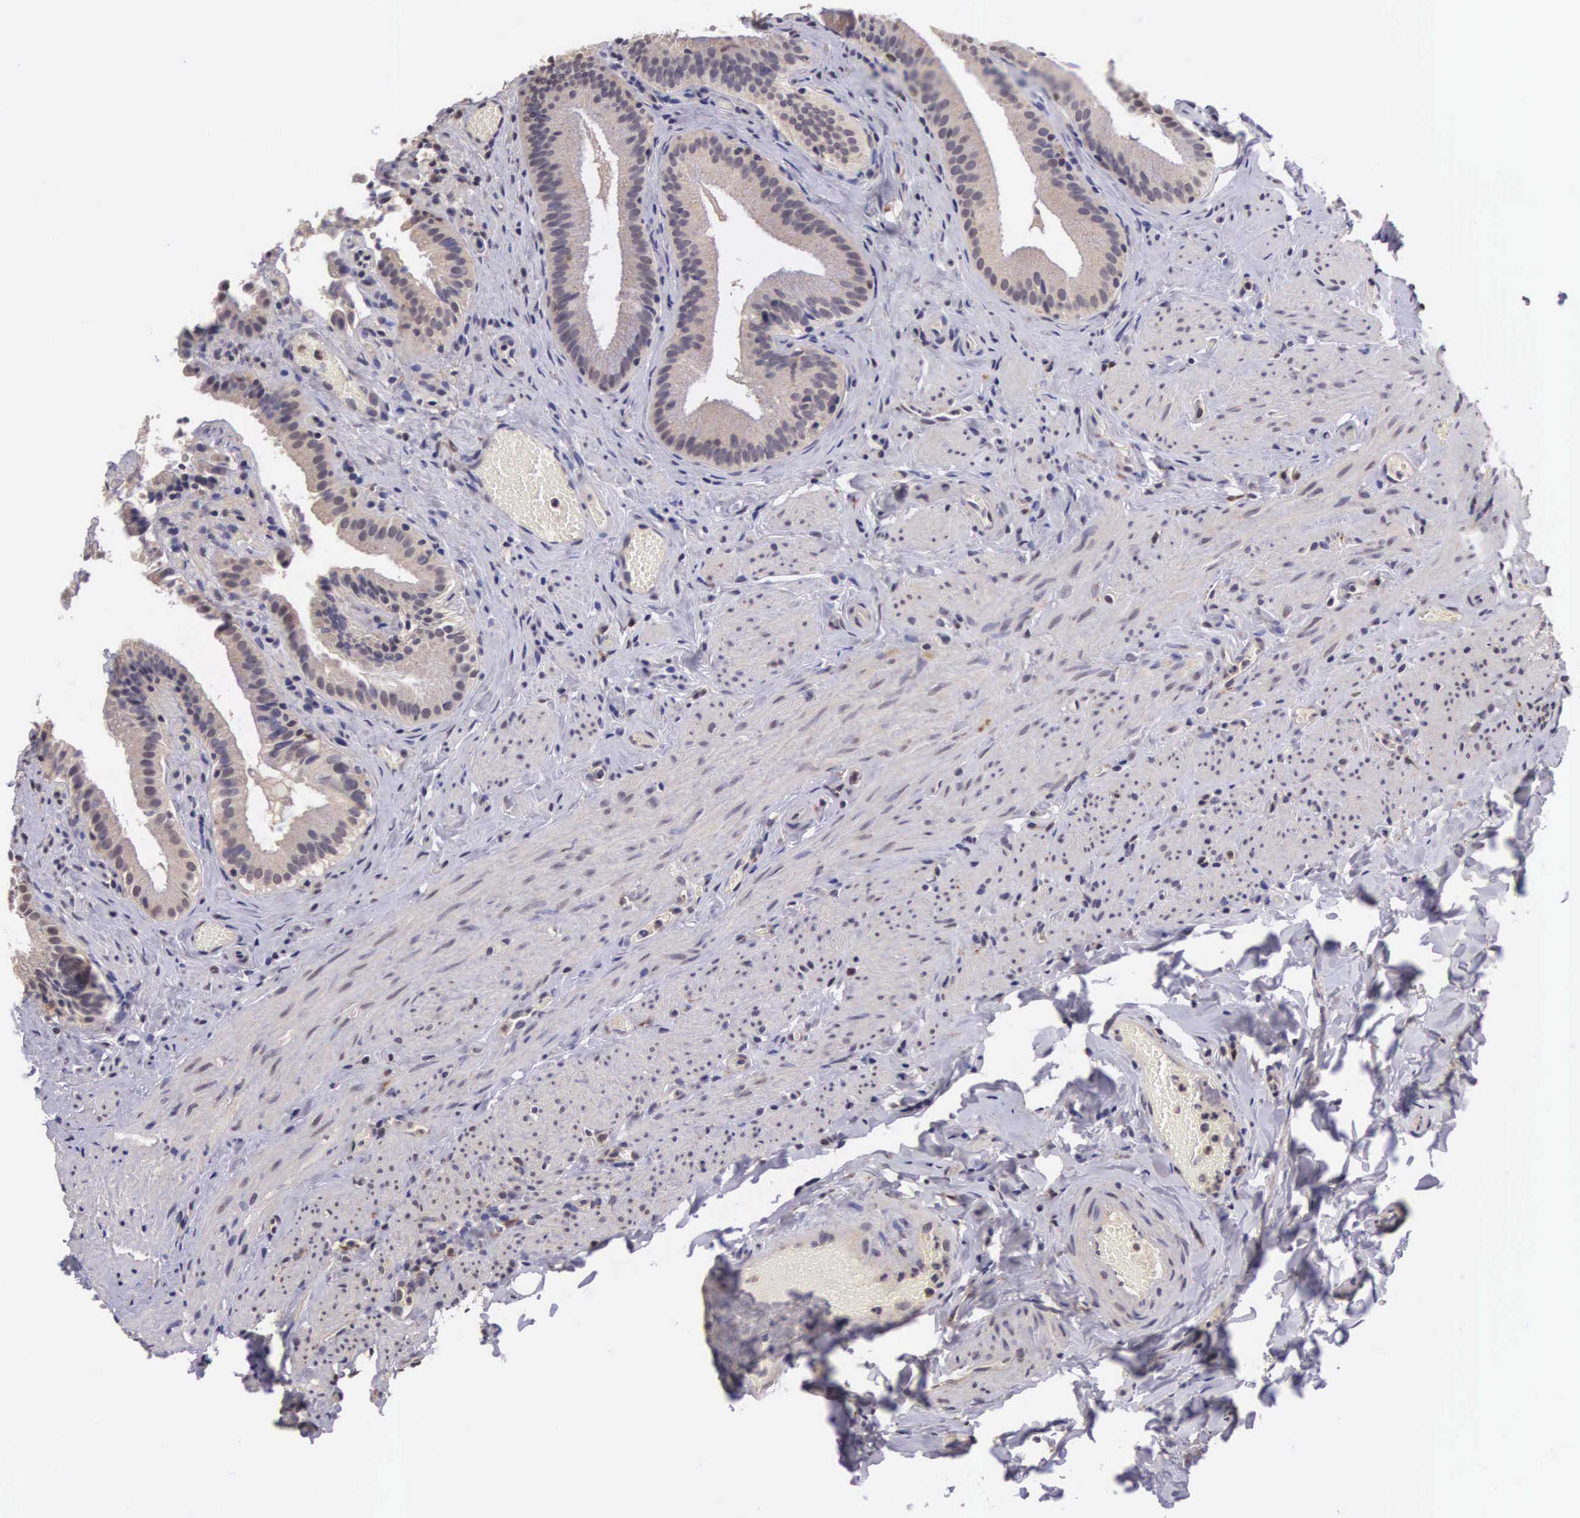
{"staining": {"intensity": "weak", "quantity": ">75%", "location": "cytoplasmic/membranous"}, "tissue": "gallbladder", "cell_type": "Glandular cells", "image_type": "normal", "snomed": [{"axis": "morphology", "description": "Normal tissue, NOS"}, {"axis": "topography", "description": "Gallbladder"}], "caption": "Gallbladder was stained to show a protein in brown. There is low levels of weak cytoplasmic/membranous staining in about >75% of glandular cells. The protein is stained brown, and the nuclei are stained in blue (DAB IHC with brightfield microscopy, high magnification).", "gene": "CDC45", "patient": {"sex": "female", "age": 44}}